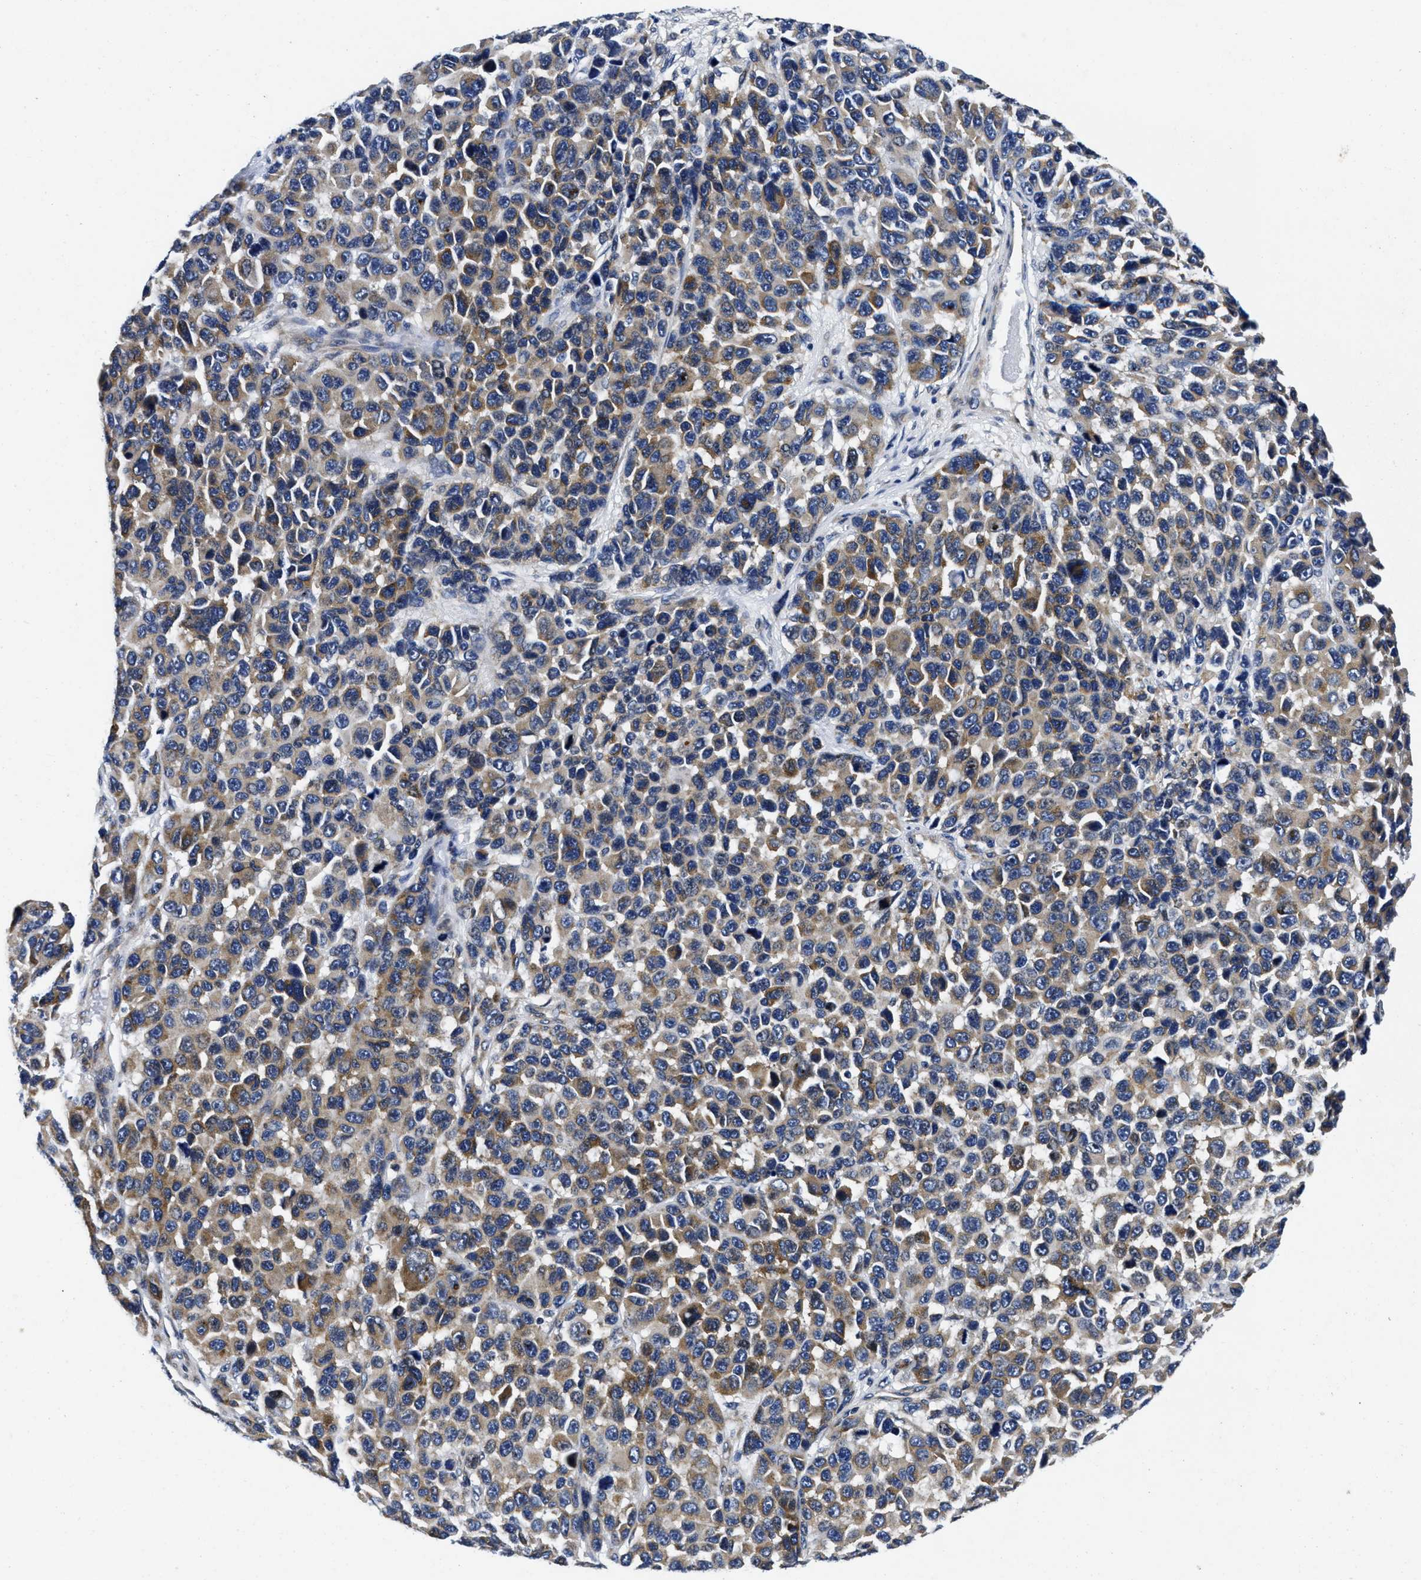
{"staining": {"intensity": "weak", "quantity": ">75%", "location": "cytoplasmic/membranous"}, "tissue": "melanoma", "cell_type": "Tumor cells", "image_type": "cancer", "snomed": [{"axis": "morphology", "description": "Malignant melanoma, NOS"}, {"axis": "topography", "description": "Skin"}], "caption": "Immunohistochemical staining of malignant melanoma demonstrates weak cytoplasmic/membranous protein staining in about >75% of tumor cells.", "gene": "LAD1", "patient": {"sex": "male", "age": 53}}